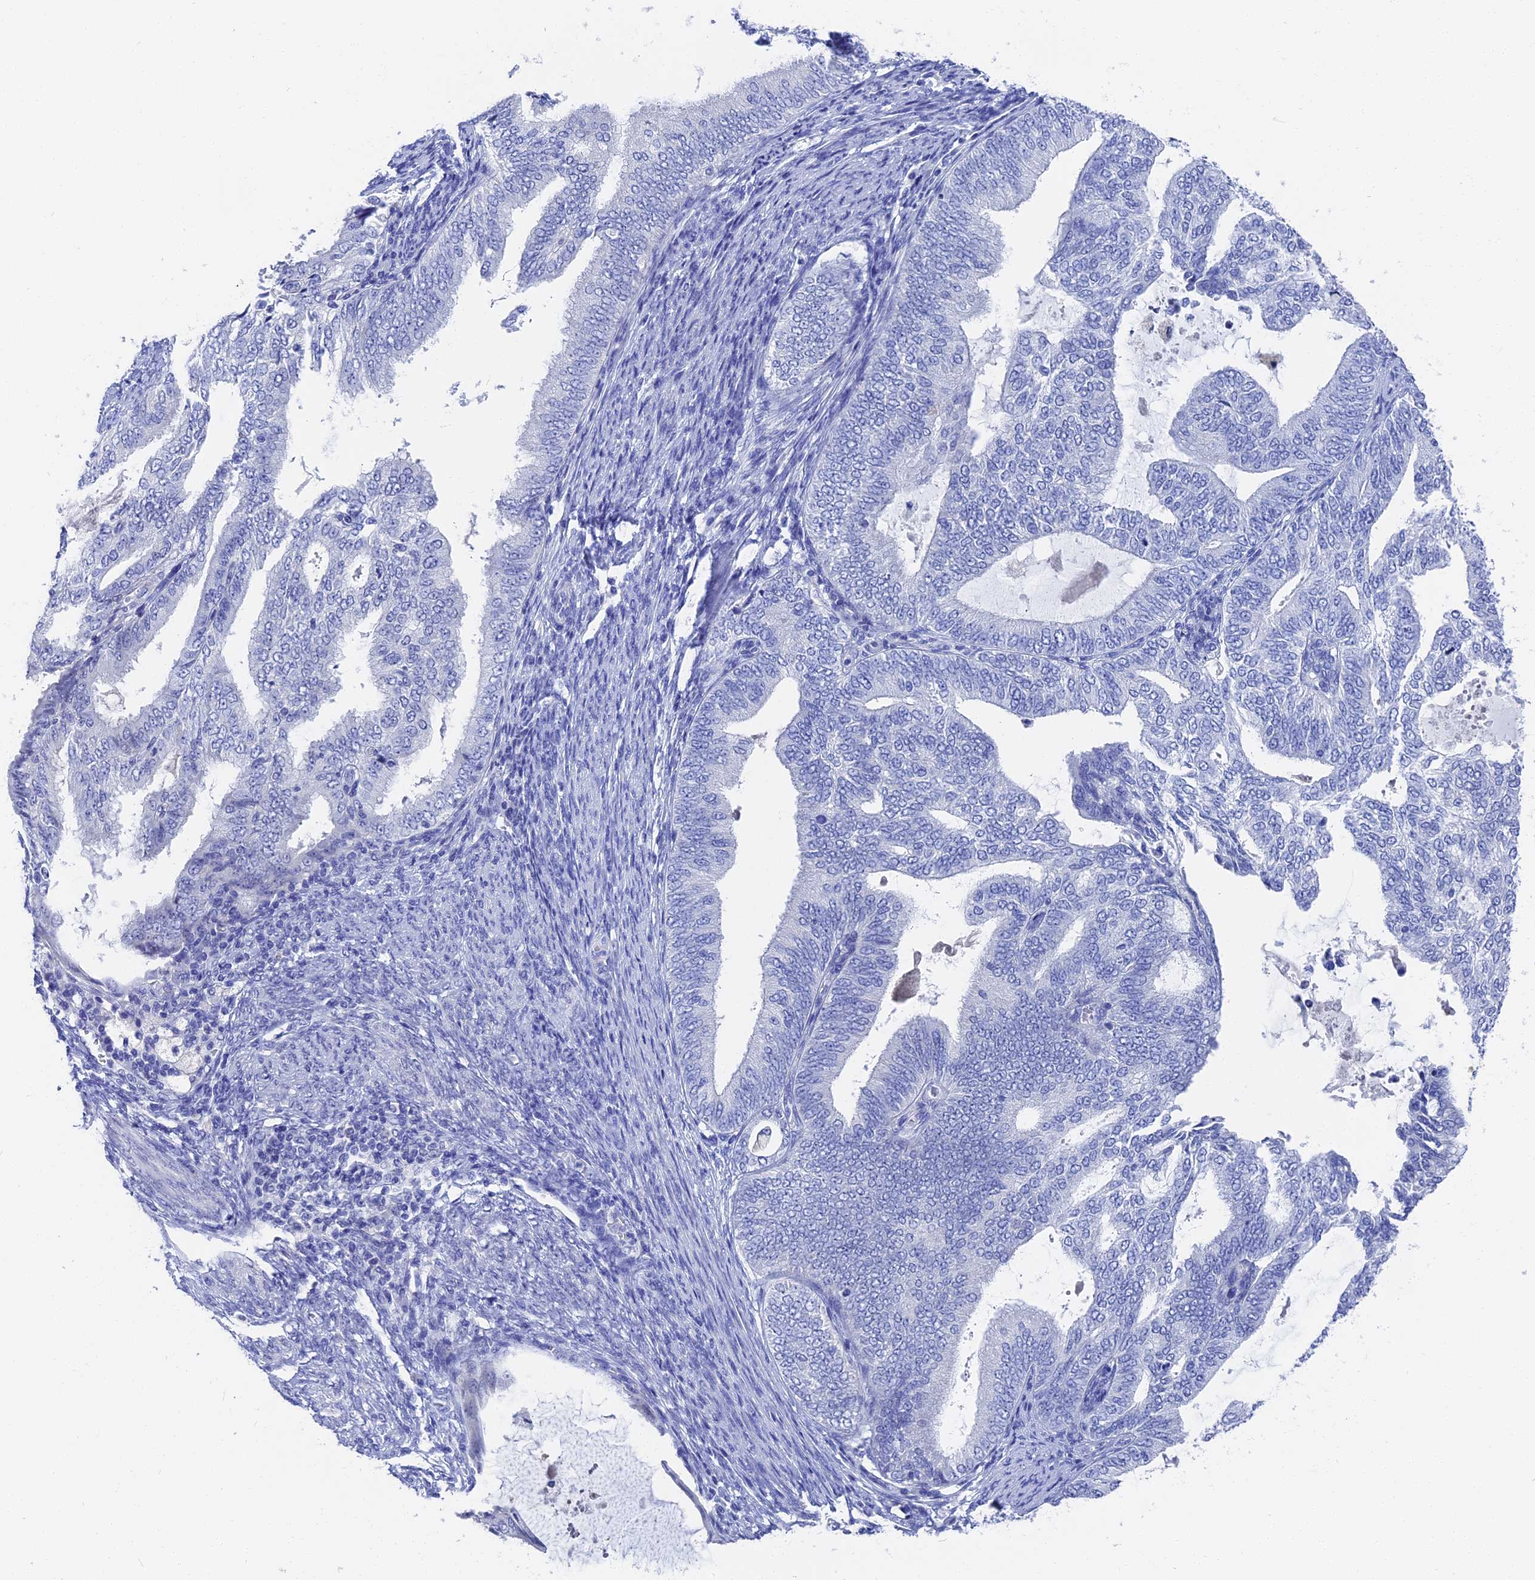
{"staining": {"intensity": "negative", "quantity": "none", "location": "none"}, "tissue": "endometrial cancer", "cell_type": "Tumor cells", "image_type": "cancer", "snomed": [{"axis": "morphology", "description": "Adenocarcinoma, NOS"}, {"axis": "topography", "description": "Endometrium"}], "caption": "Human endometrial adenocarcinoma stained for a protein using IHC shows no staining in tumor cells.", "gene": "VPS33B", "patient": {"sex": "female", "age": 58}}